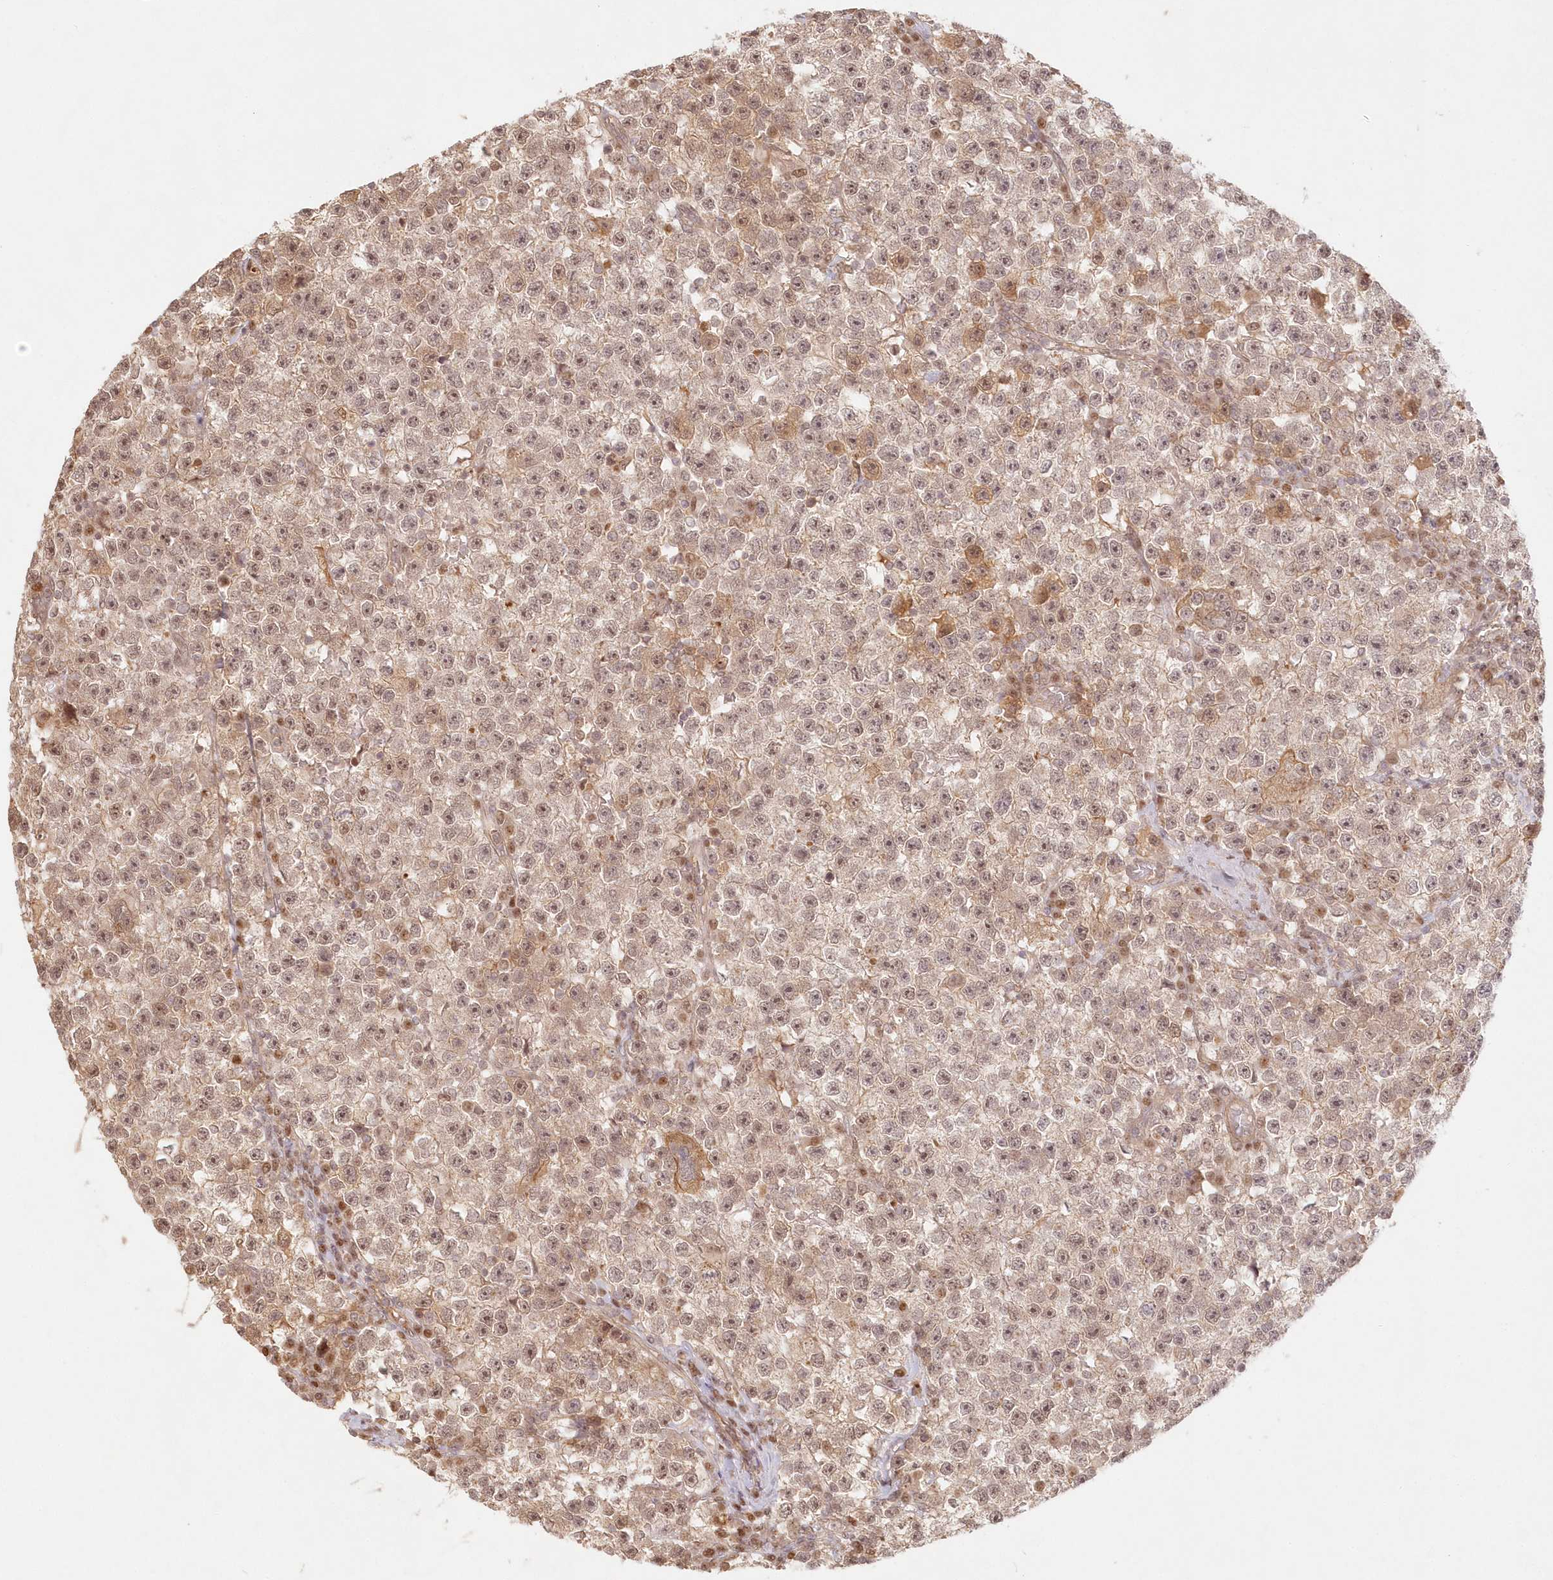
{"staining": {"intensity": "weak", "quantity": ">75%", "location": "cytoplasmic/membranous,nuclear"}, "tissue": "testis cancer", "cell_type": "Tumor cells", "image_type": "cancer", "snomed": [{"axis": "morphology", "description": "Seminoma, NOS"}, {"axis": "topography", "description": "Testis"}], "caption": "Testis seminoma was stained to show a protein in brown. There is low levels of weak cytoplasmic/membranous and nuclear staining in about >75% of tumor cells.", "gene": "KIAA0232", "patient": {"sex": "male", "age": 22}}